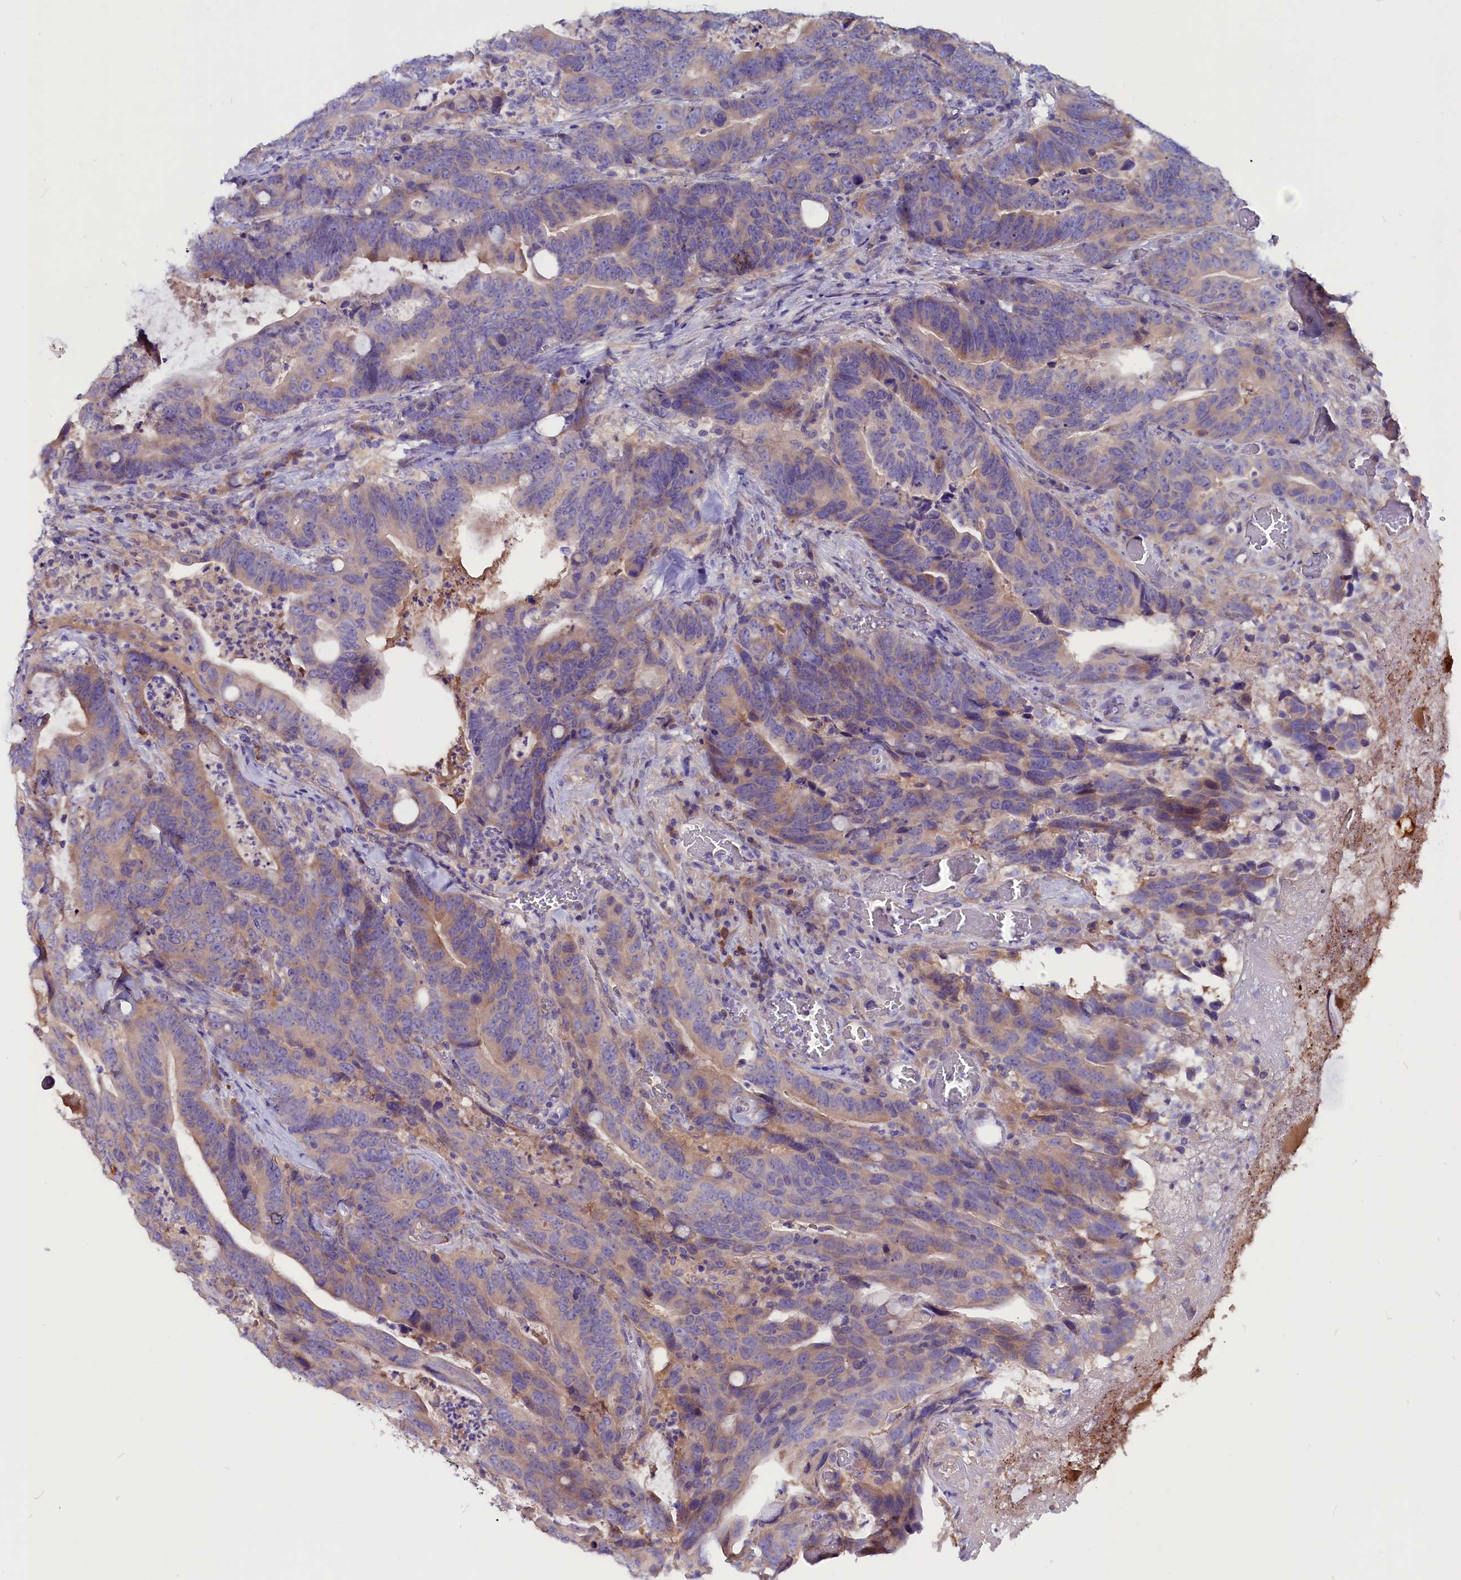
{"staining": {"intensity": "weak", "quantity": "25%-75%", "location": "cytoplasmic/membranous"}, "tissue": "colorectal cancer", "cell_type": "Tumor cells", "image_type": "cancer", "snomed": [{"axis": "morphology", "description": "Adenocarcinoma, NOS"}, {"axis": "topography", "description": "Colon"}], "caption": "Brown immunohistochemical staining in human adenocarcinoma (colorectal) shows weak cytoplasmic/membranous staining in approximately 25%-75% of tumor cells.", "gene": "CCBE1", "patient": {"sex": "female", "age": 82}}